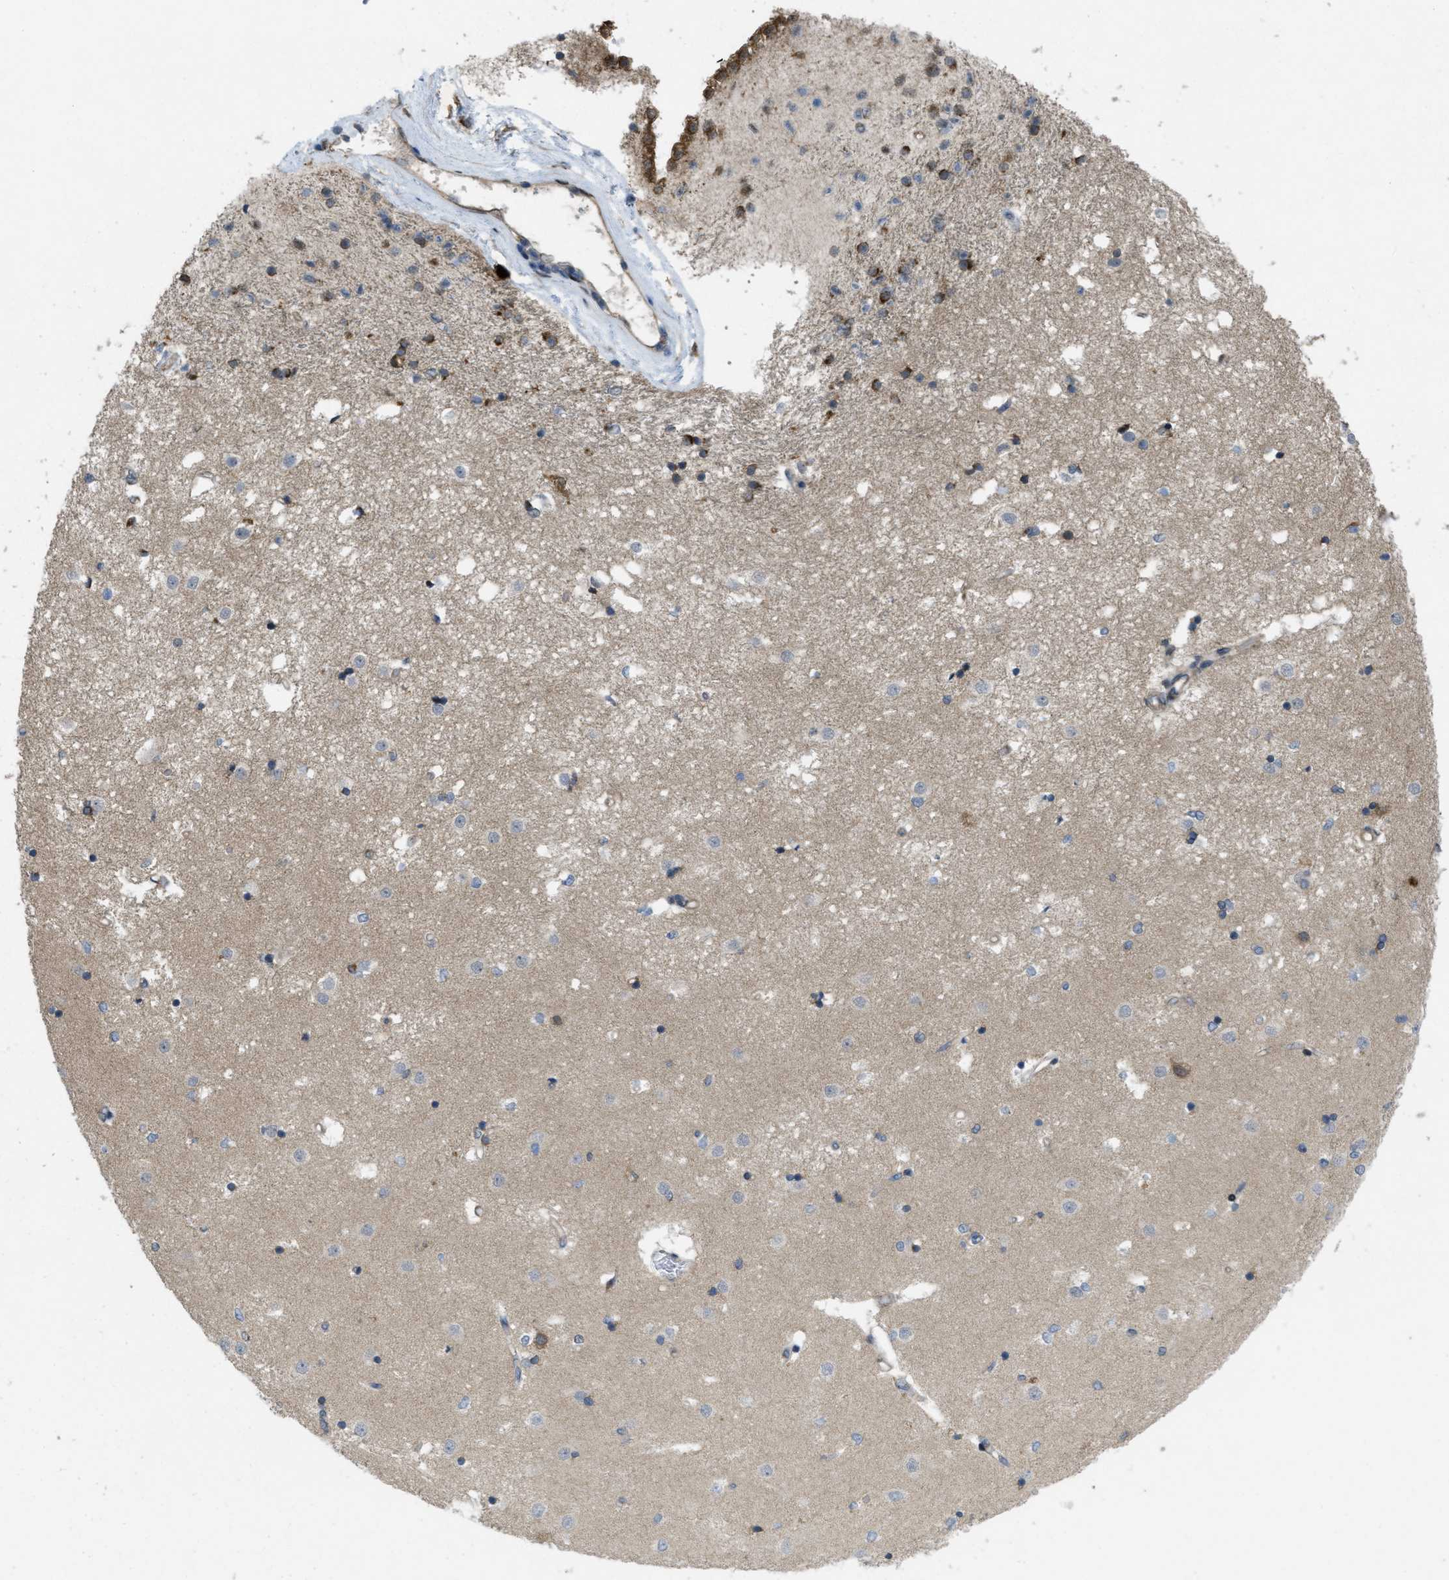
{"staining": {"intensity": "moderate", "quantity": "<25%", "location": "cytoplasmic/membranous"}, "tissue": "caudate", "cell_type": "Glial cells", "image_type": "normal", "snomed": [{"axis": "morphology", "description": "Normal tissue, NOS"}, {"axis": "topography", "description": "Lateral ventricle wall"}], "caption": "About <25% of glial cells in normal human caudate exhibit moderate cytoplasmic/membranous protein staining as visualized by brown immunohistochemical staining.", "gene": "IFNLR1", "patient": {"sex": "male", "age": 45}}